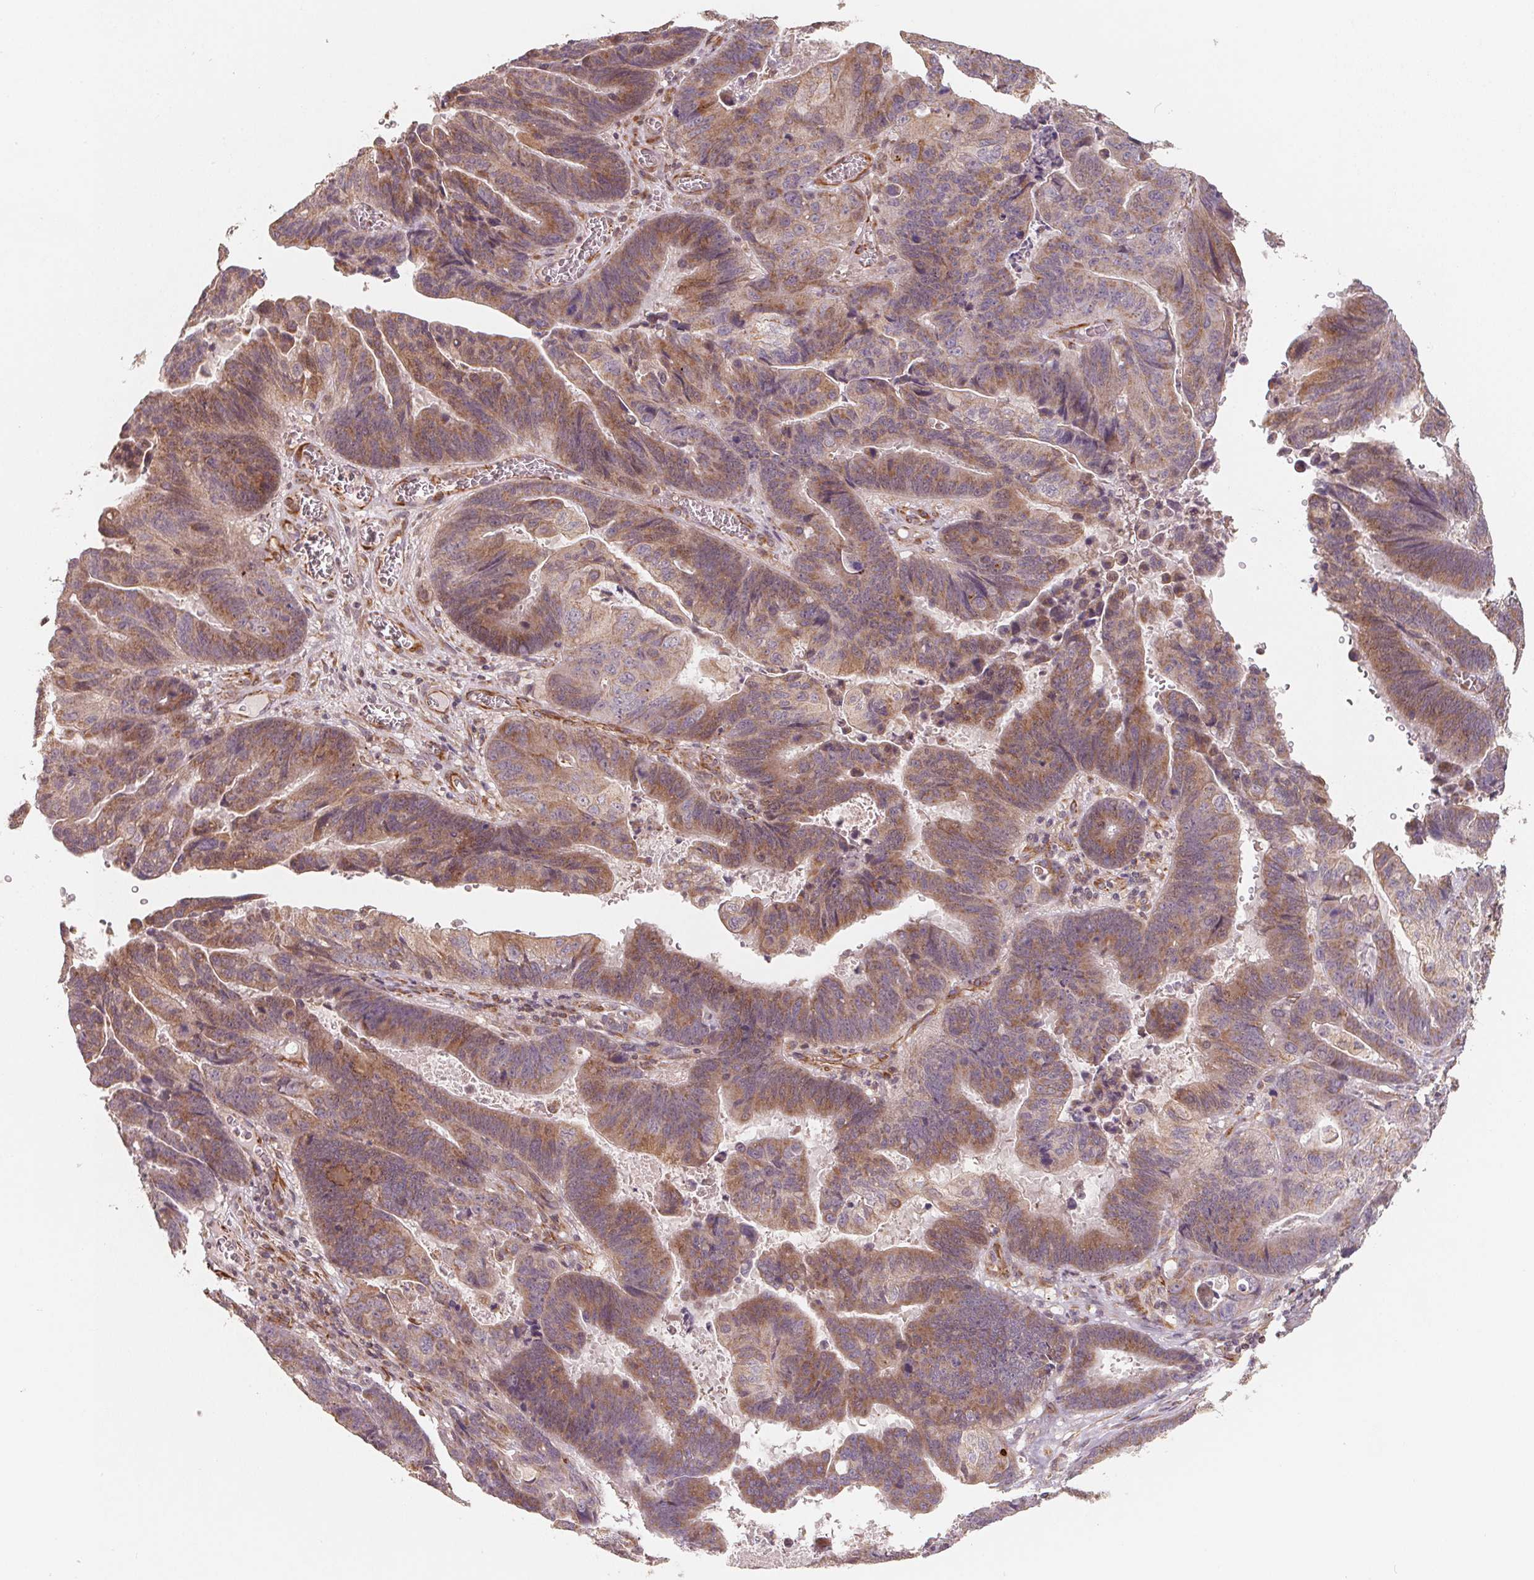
{"staining": {"intensity": "moderate", "quantity": ">75%", "location": "cytoplasmic/membranous"}, "tissue": "lung cancer", "cell_type": "Tumor cells", "image_type": "cancer", "snomed": [{"axis": "morphology", "description": "Aneuploidy"}, {"axis": "morphology", "description": "Adenocarcinoma, NOS"}, {"axis": "morphology", "description": "Adenocarcinoma primary or metastatic"}, {"axis": "topography", "description": "Lung"}], "caption": "About >75% of tumor cells in human lung cancer (adenocarcinoma) exhibit moderate cytoplasmic/membranous protein expression as visualized by brown immunohistochemical staining.", "gene": "TSPAN12", "patient": {"sex": "female", "age": 75}}